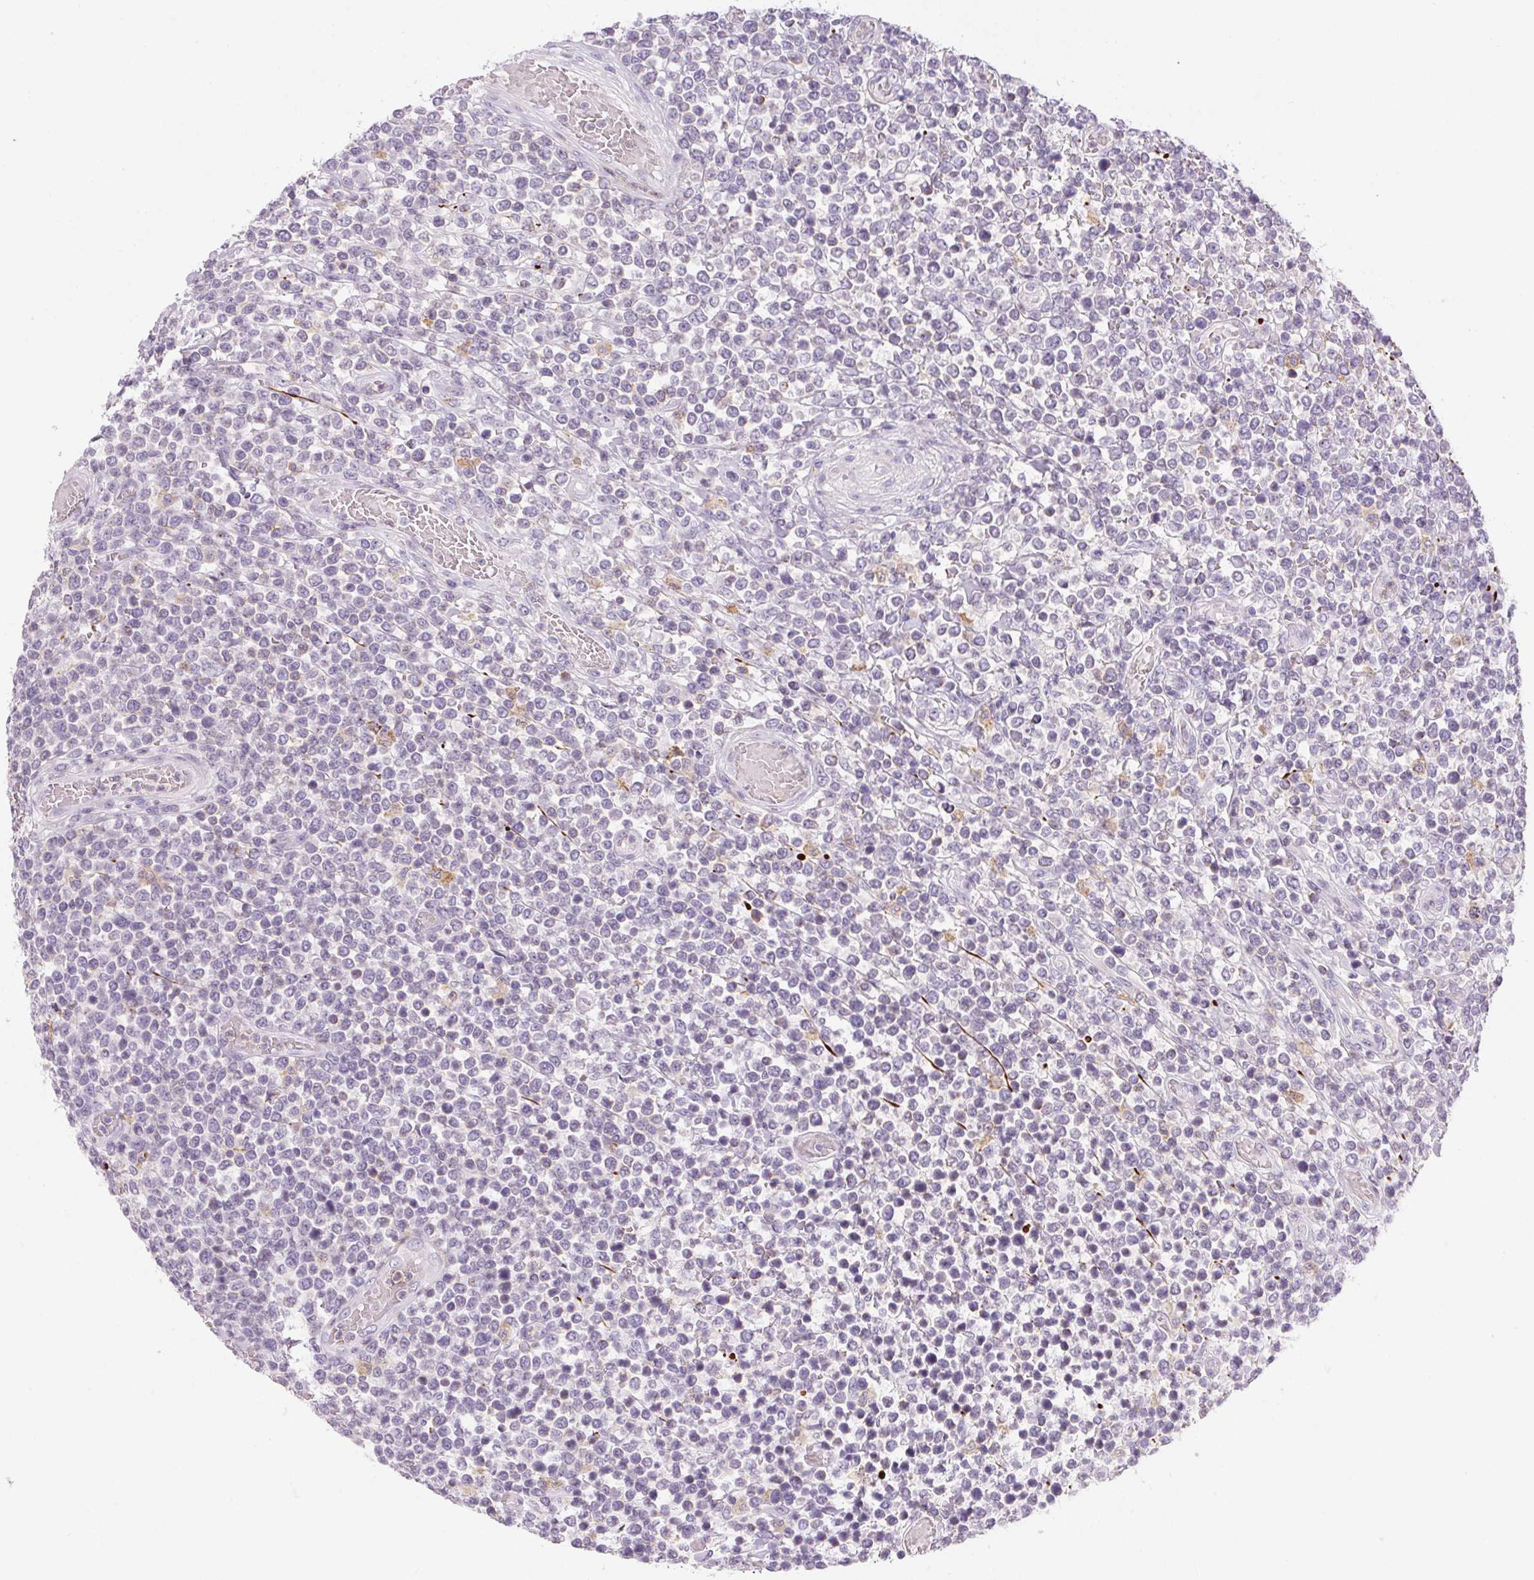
{"staining": {"intensity": "negative", "quantity": "none", "location": "none"}, "tissue": "lymphoma", "cell_type": "Tumor cells", "image_type": "cancer", "snomed": [{"axis": "morphology", "description": "Malignant lymphoma, non-Hodgkin's type, High grade"}, {"axis": "topography", "description": "Soft tissue"}], "caption": "Lymphoma stained for a protein using immunohistochemistry (IHC) exhibits no expression tumor cells.", "gene": "ECPAS", "patient": {"sex": "female", "age": 56}}